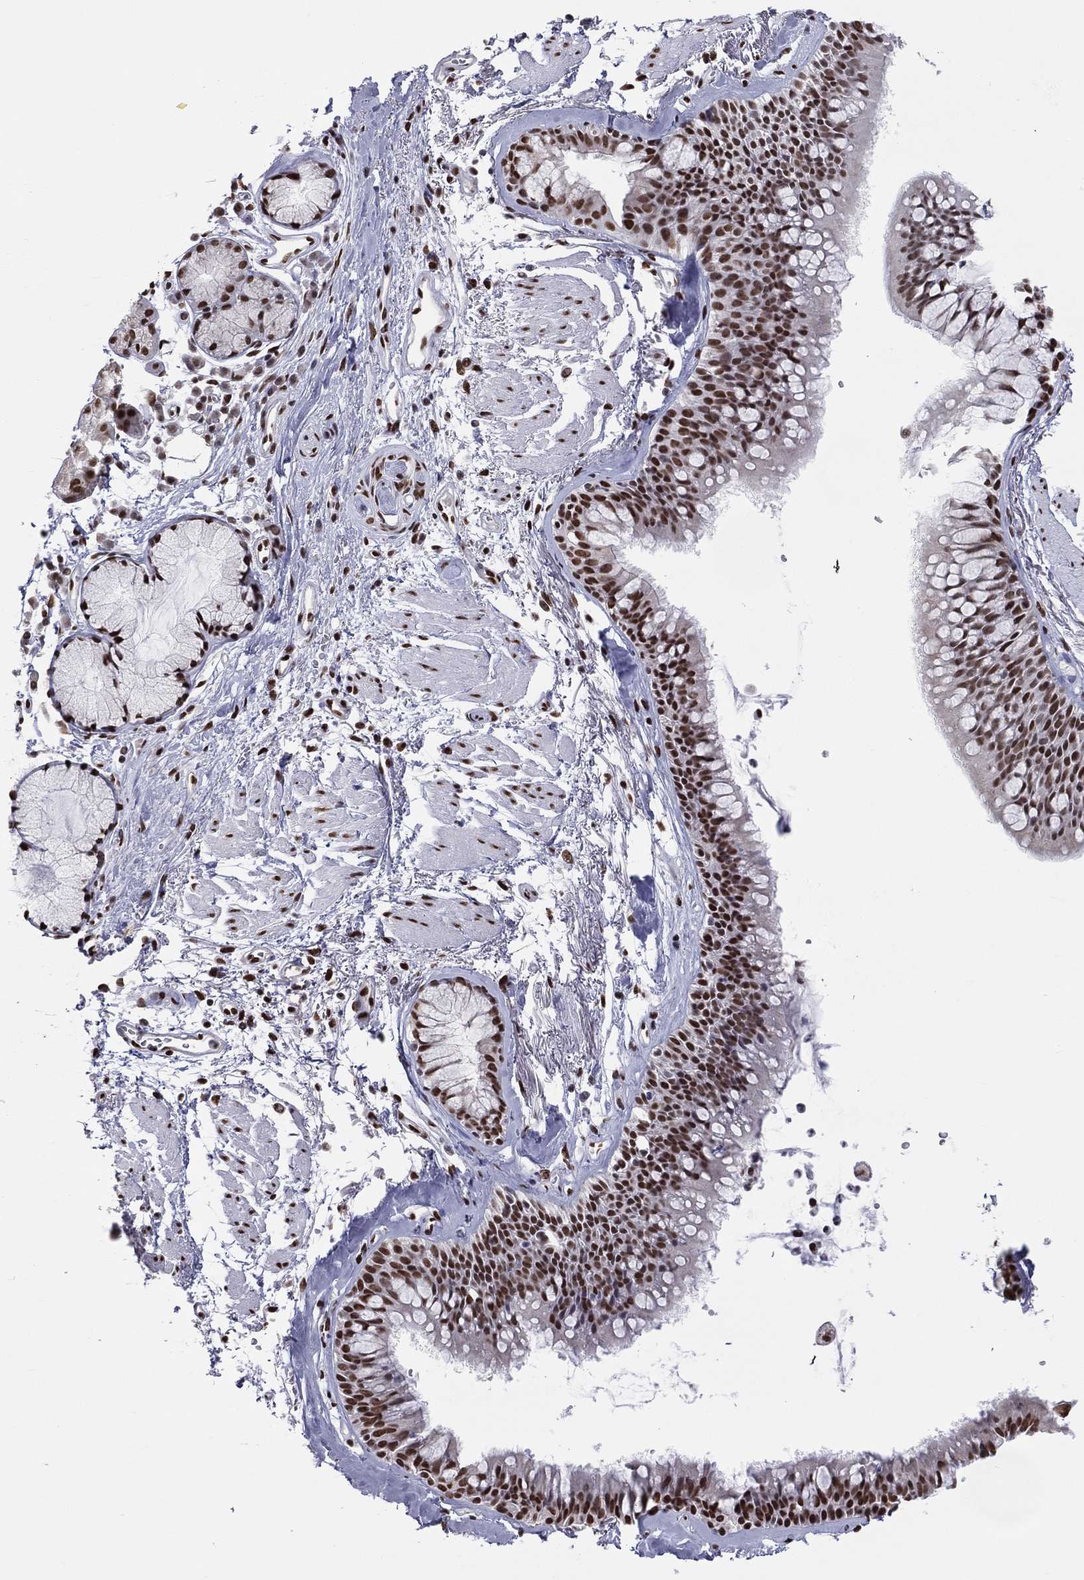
{"staining": {"intensity": "strong", "quantity": ">75%", "location": "nuclear"}, "tissue": "bronchus", "cell_type": "Respiratory epithelial cells", "image_type": "normal", "snomed": [{"axis": "morphology", "description": "Normal tissue, NOS"}, {"axis": "morphology", "description": "Squamous cell carcinoma, NOS"}, {"axis": "topography", "description": "Cartilage tissue"}, {"axis": "topography", "description": "Bronchus"}], "caption": "Brown immunohistochemical staining in normal human bronchus exhibits strong nuclear staining in approximately >75% of respiratory epithelial cells. (DAB = brown stain, brightfield microscopy at high magnification).", "gene": "ZNF7", "patient": {"sex": "male", "age": 72}}